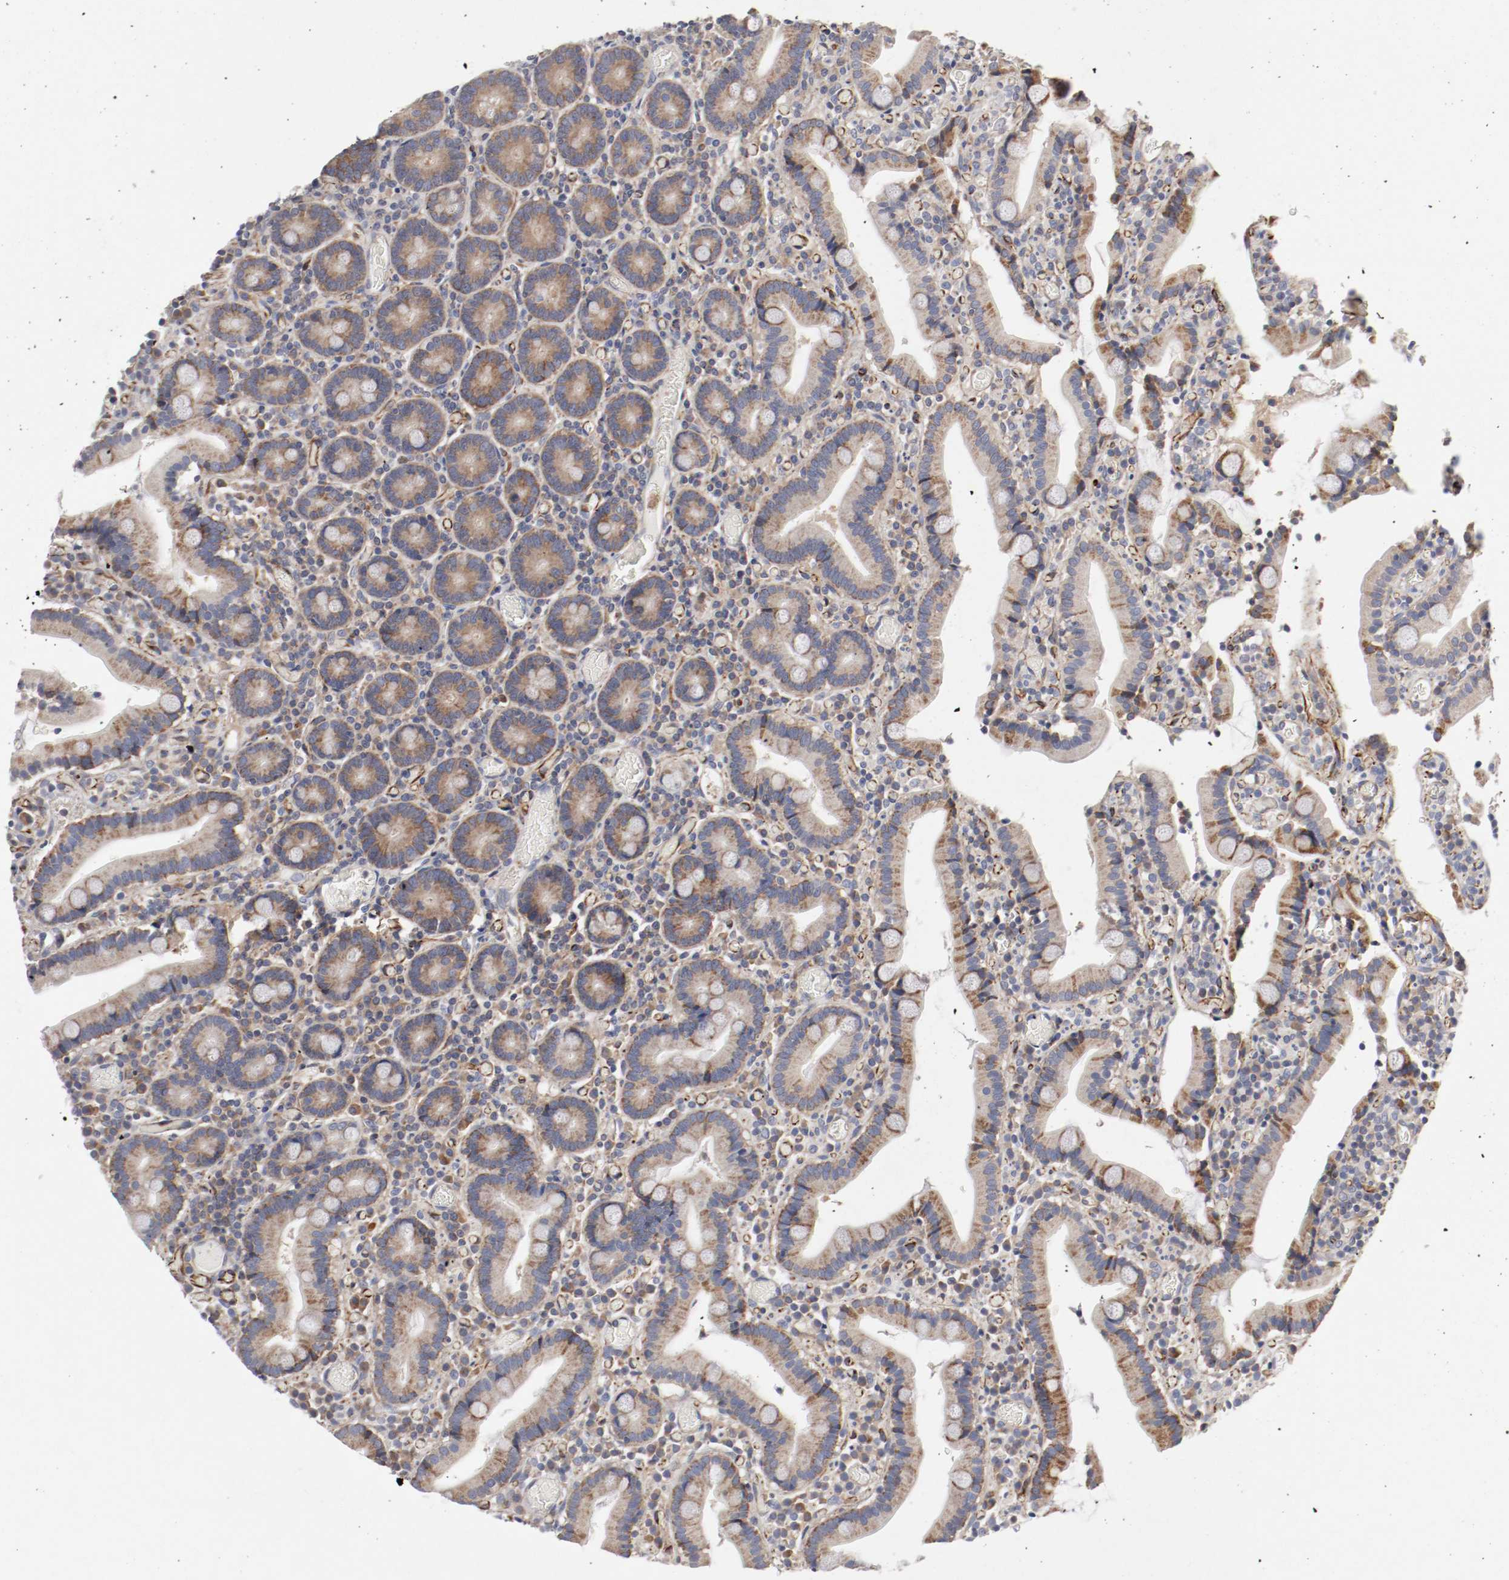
{"staining": {"intensity": "moderate", "quantity": ">75%", "location": "cytoplasmic/membranous"}, "tissue": "duodenum", "cell_type": "Glandular cells", "image_type": "normal", "snomed": [{"axis": "morphology", "description": "Normal tissue, NOS"}, {"axis": "topography", "description": "Duodenum"}], "caption": "Moderate cytoplasmic/membranous staining for a protein is seen in approximately >75% of glandular cells of unremarkable duodenum using immunohistochemistry.", "gene": "GIT1", "patient": {"sex": "female", "age": 53}}